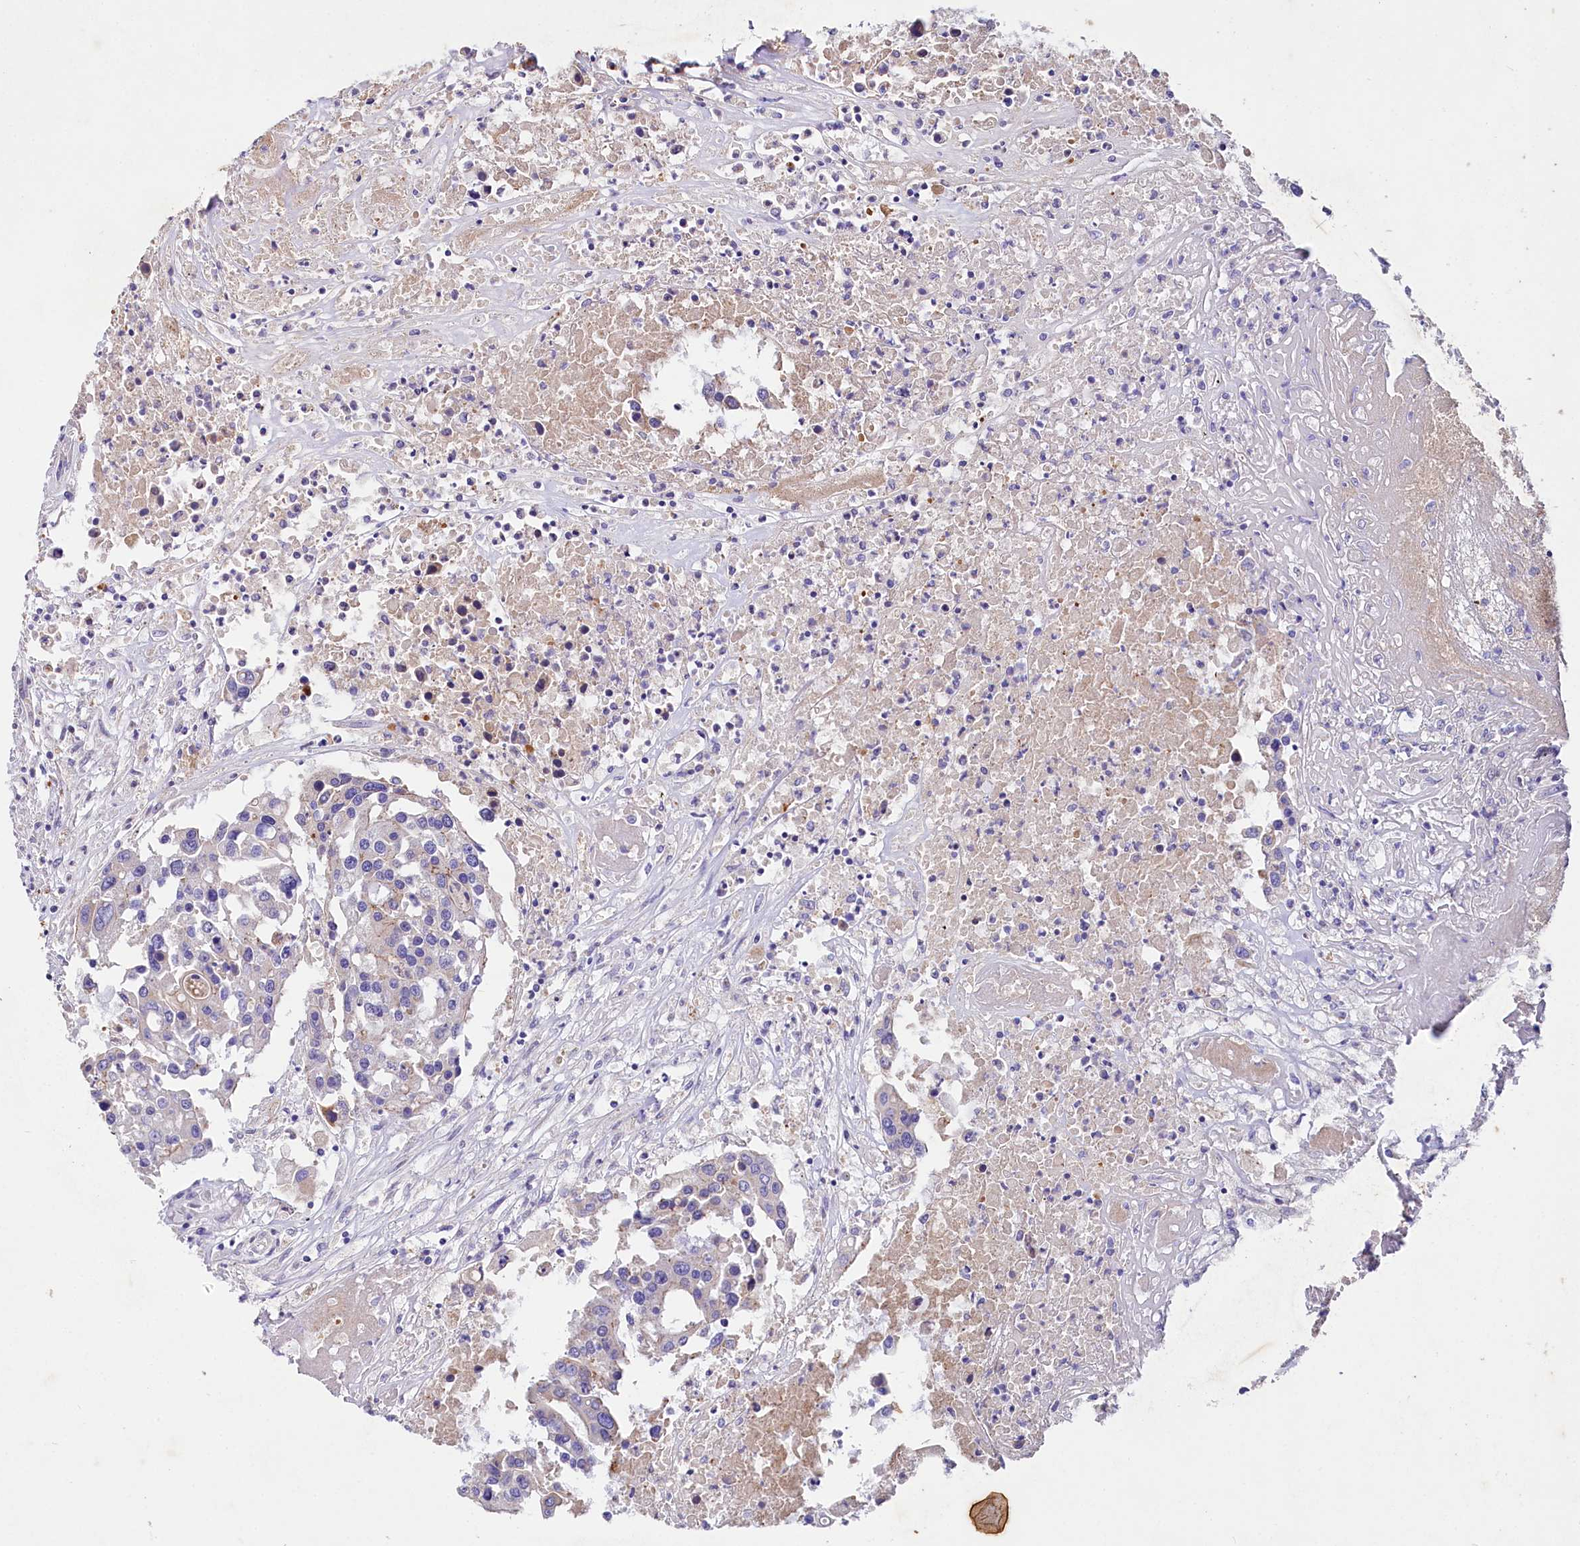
{"staining": {"intensity": "negative", "quantity": "none", "location": "none"}, "tissue": "colorectal cancer", "cell_type": "Tumor cells", "image_type": "cancer", "snomed": [{"axis": "morphology", "description": "Adenocarcinoma, NOS"}, {"axis": "topography", "description": "Colon"}], "caption": "Tumor cells show no significant staining in adenocarcinoma (colorectal). (Brightfield microscopy of DAB (3,3'-diaminobenzidine) immunohistochemistry (IHC) at high magnification).", "gene": "SACM1L", "patient": {"sex": "male", "age": 77}}